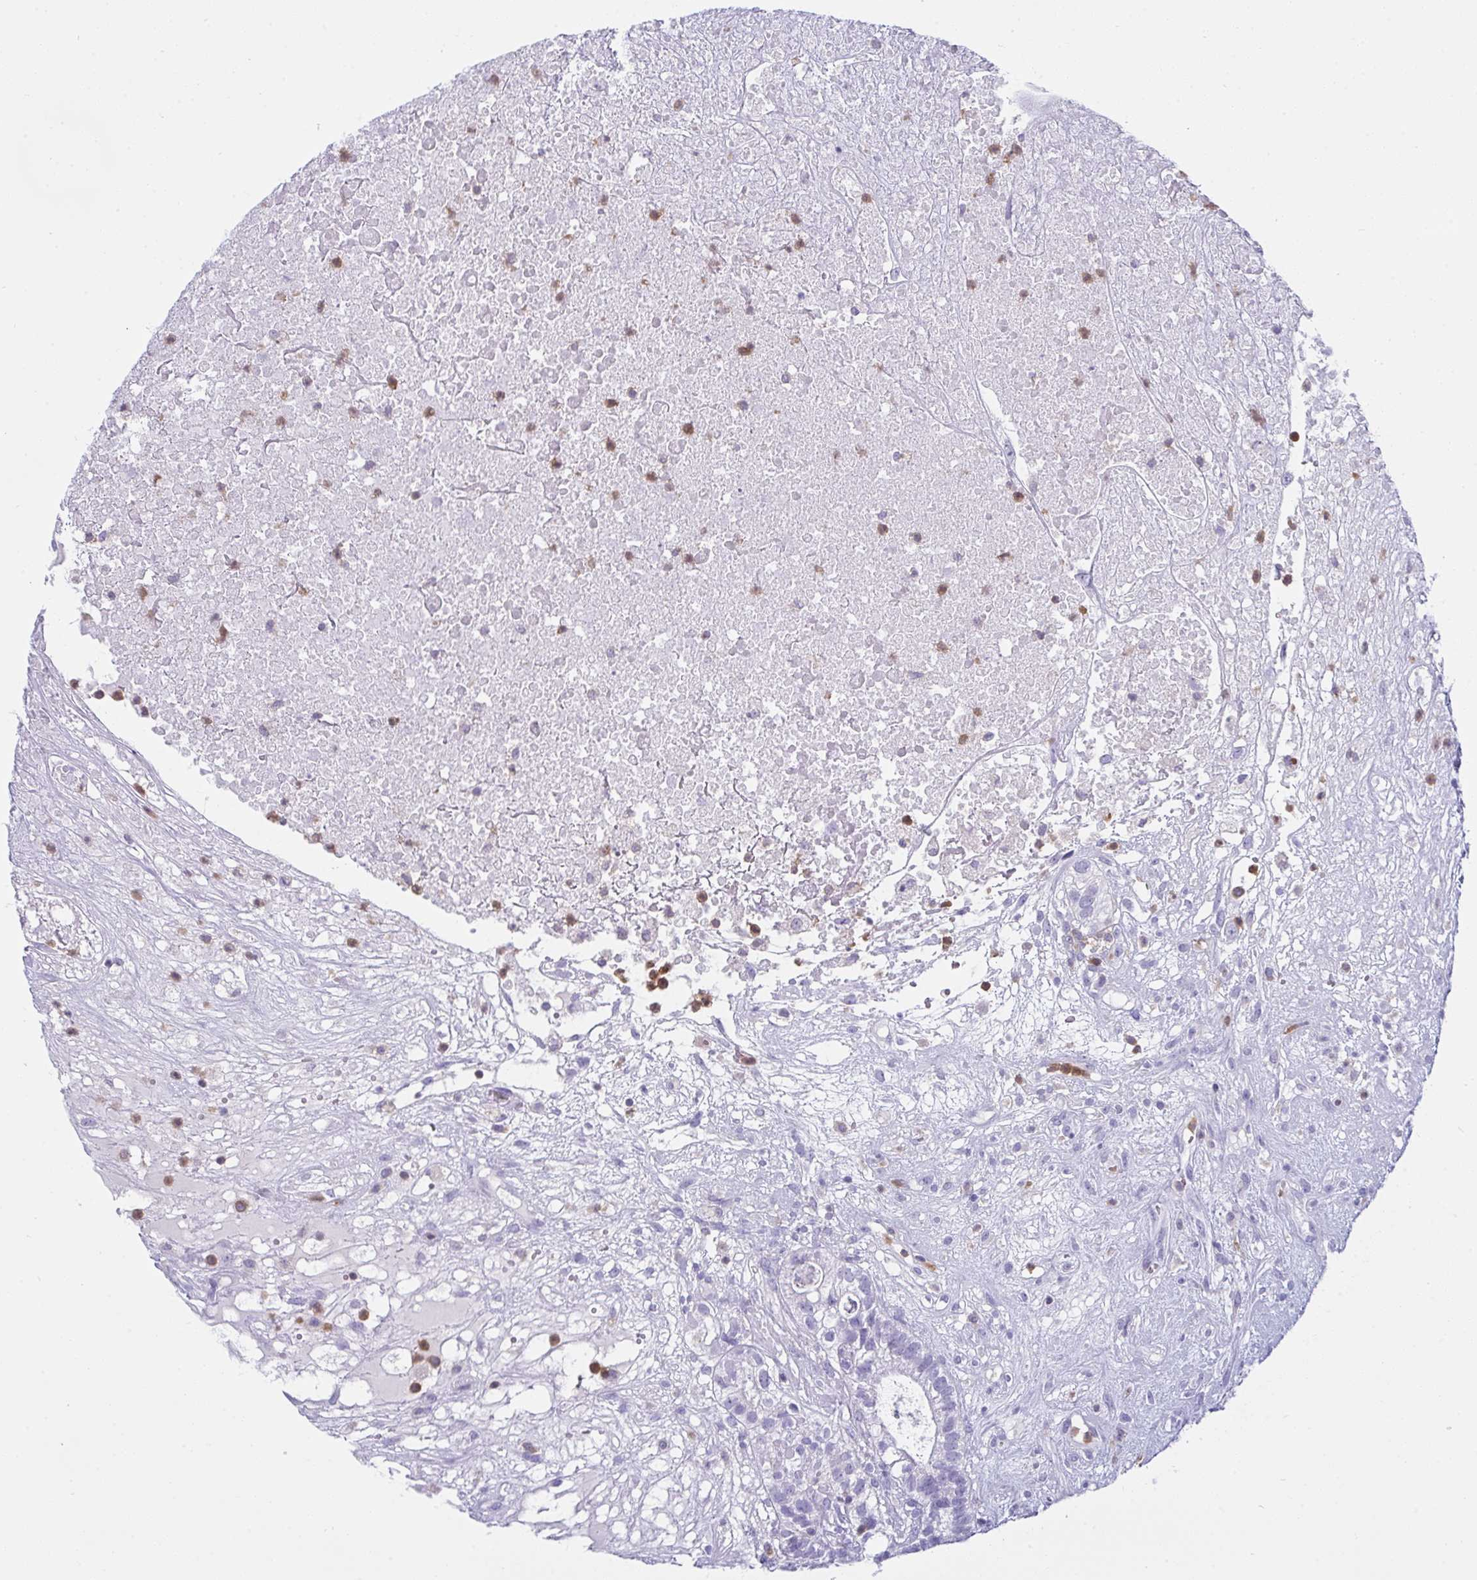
{"staining": {"intensity": "negative", "quantity": "none", "location": "none"}, "tissue": "testis cancer", "cell_type": "Tumor cells", "image_type": "cancer", "snomed": [{"axis": "morphology", "description": "Seminoma, NOS"}, {"axis": "morphology", "description": "Carcinoma, Embryonal, NOS"}, {"axis": "topography", "description": "Testis"}], "caption": "Seminoma (testis) stained for a protein using IHC shows no expression tumor cells.", "gene": "MYO1F", "patient": {"sex": "male", "age": 41}}